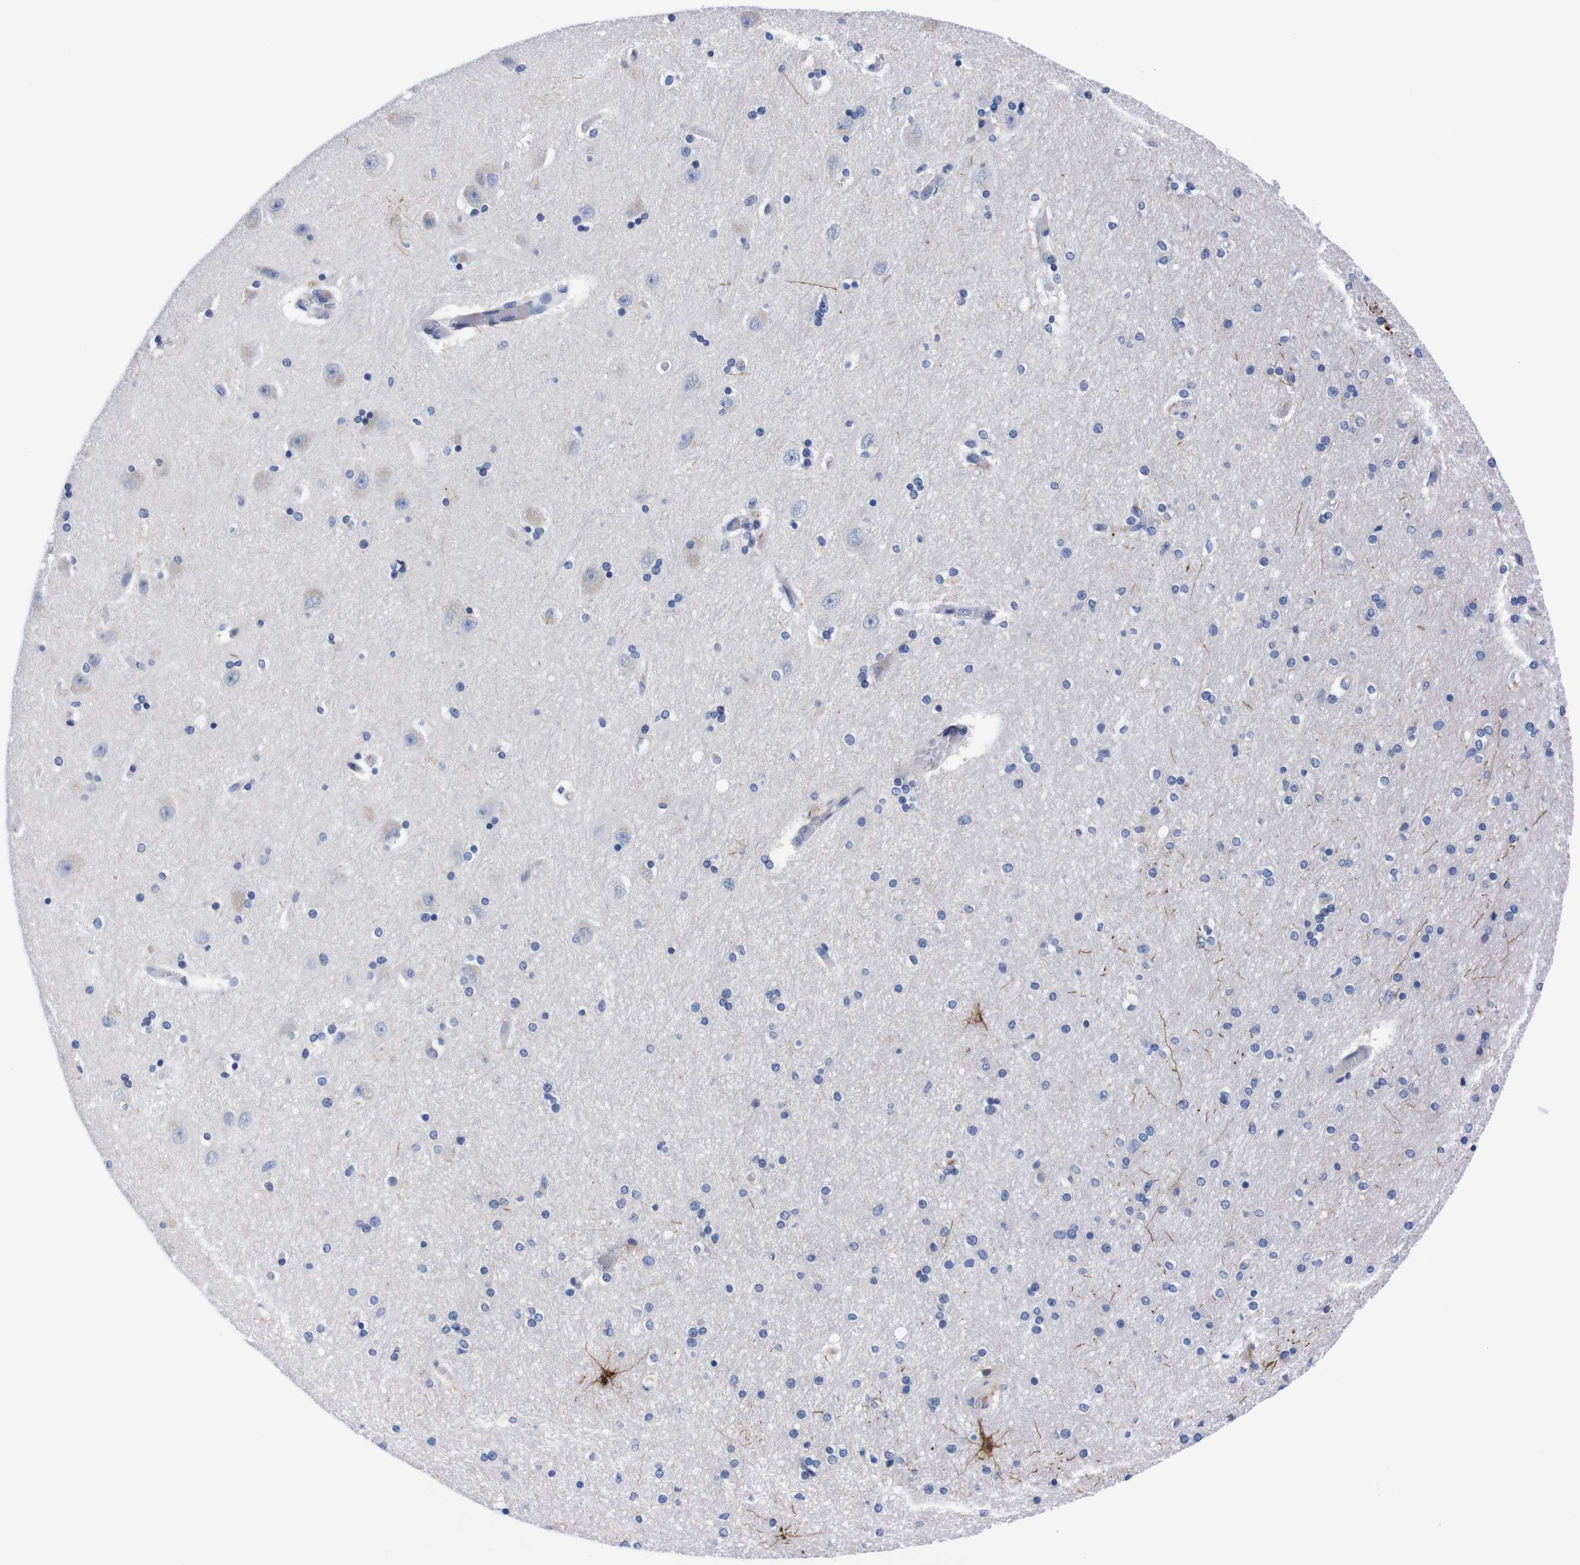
{"staining": {"intensity": "strong", "quantity": "<25%", "location": "cytoplasmic/membranous"}, "tissue": "hippocampus", "cell_type": "Glial cells", "image_type": "normal", "snomed": [{"axis": "morphology", "description": "Normal tissue, NOS"}, {"axis": "topography", "description": "Hippocampus"}], "caption": "A medium amount of strong cytoplasmic/membranous expression is seen in about <25% of glial cells in normal hippocampus. Ihc stains the protein of interest in brown and the nuclei are stained blue.", "gene": "FAM210A", "patient": {"sex": "female", "age": 54}}